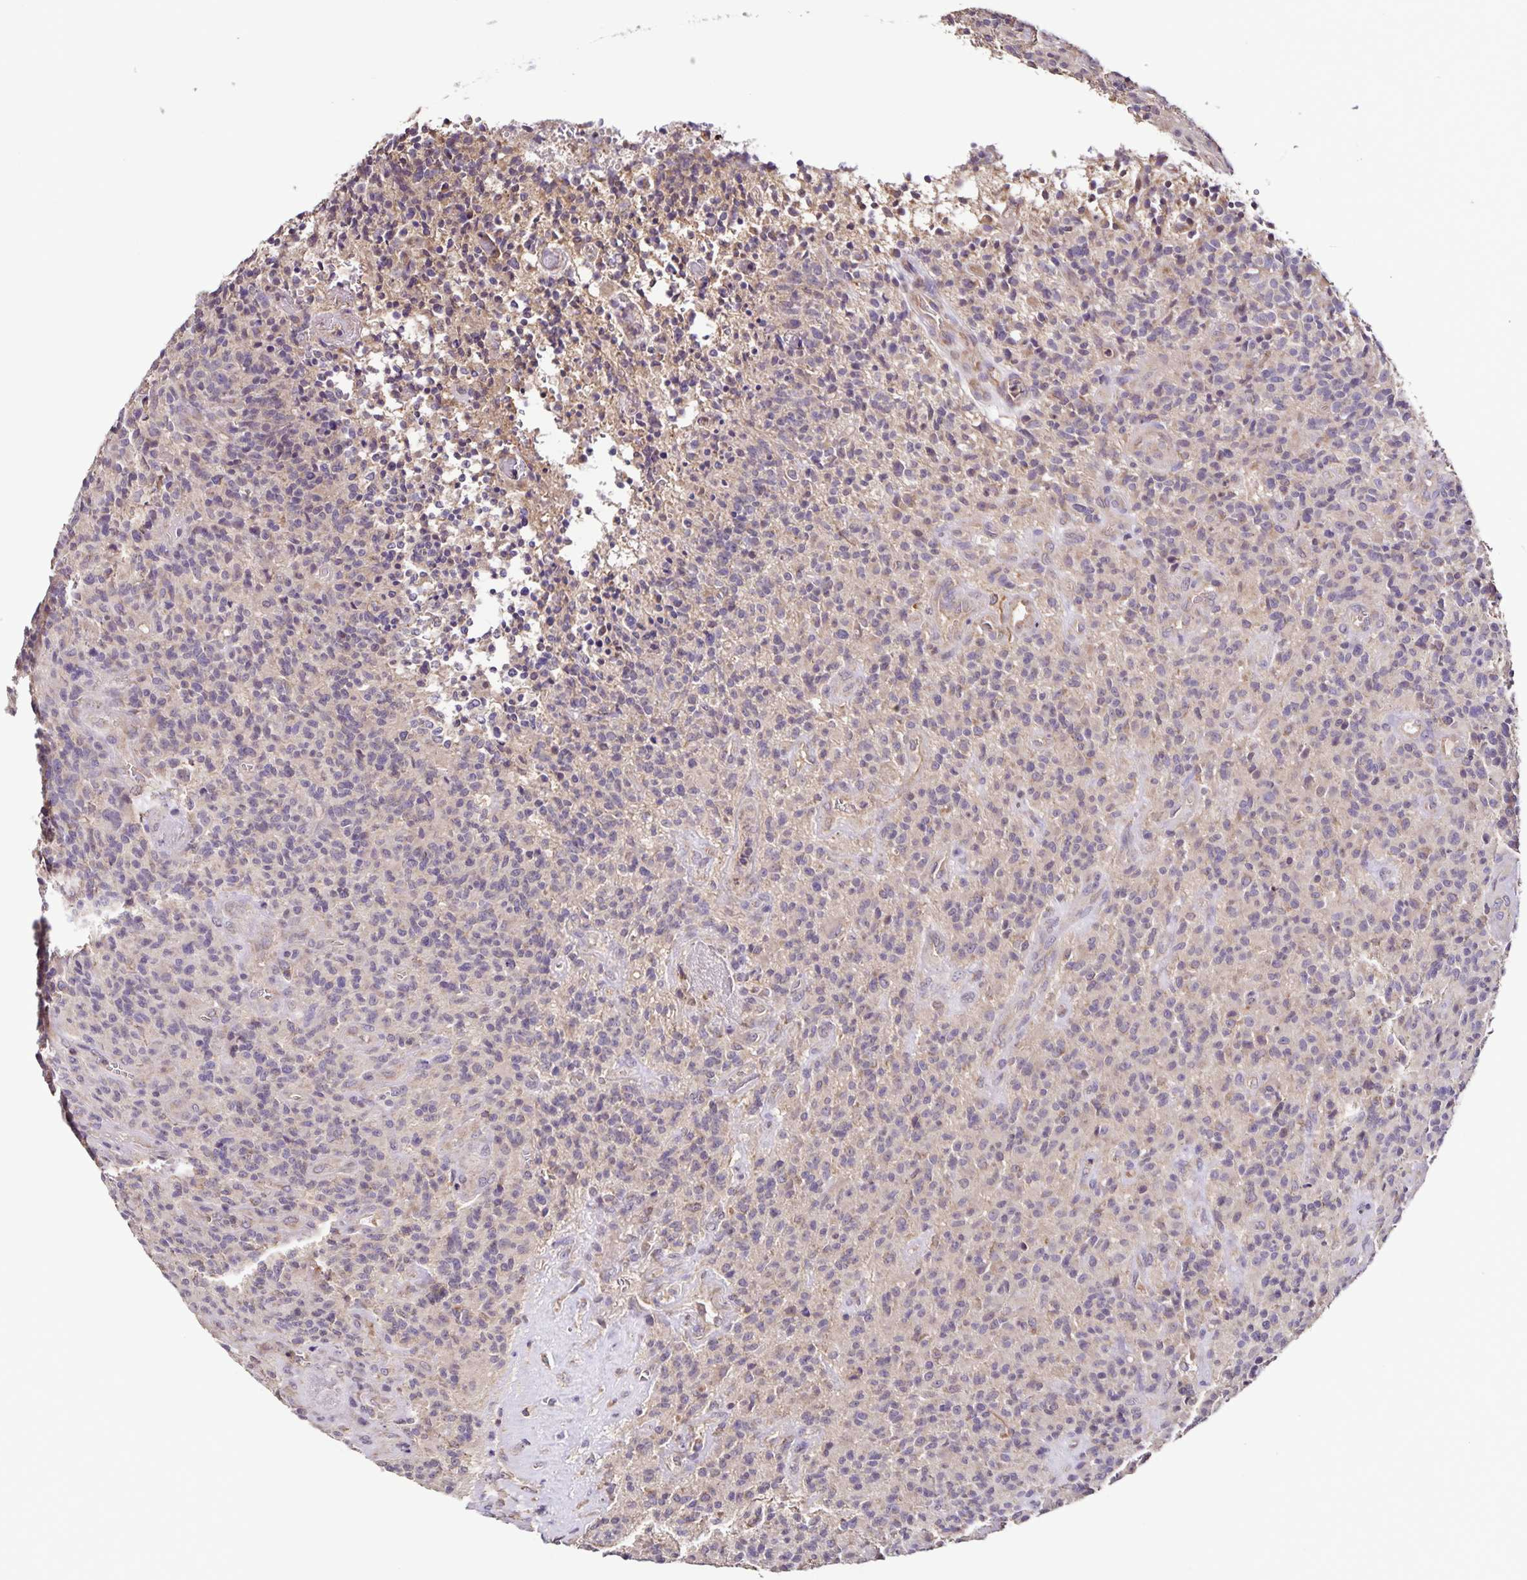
{"staining": {"intensity": "negative", "quantity": "none", "location": "none"}, "tissue": "glioma", "cell_type": "Tumor cells", "image_type": "cancer", "snomed": [{"axis": "morphology", "description": "Glioma, malignant, High grade"}, {"axis": "topography", "description": "Brain"}], "caption": "Protein analysis of glioma exhibits no significant positivity in tumor cells.", "gene": "MAN1A1", "patient": {"sex": "male", "age": 76}}